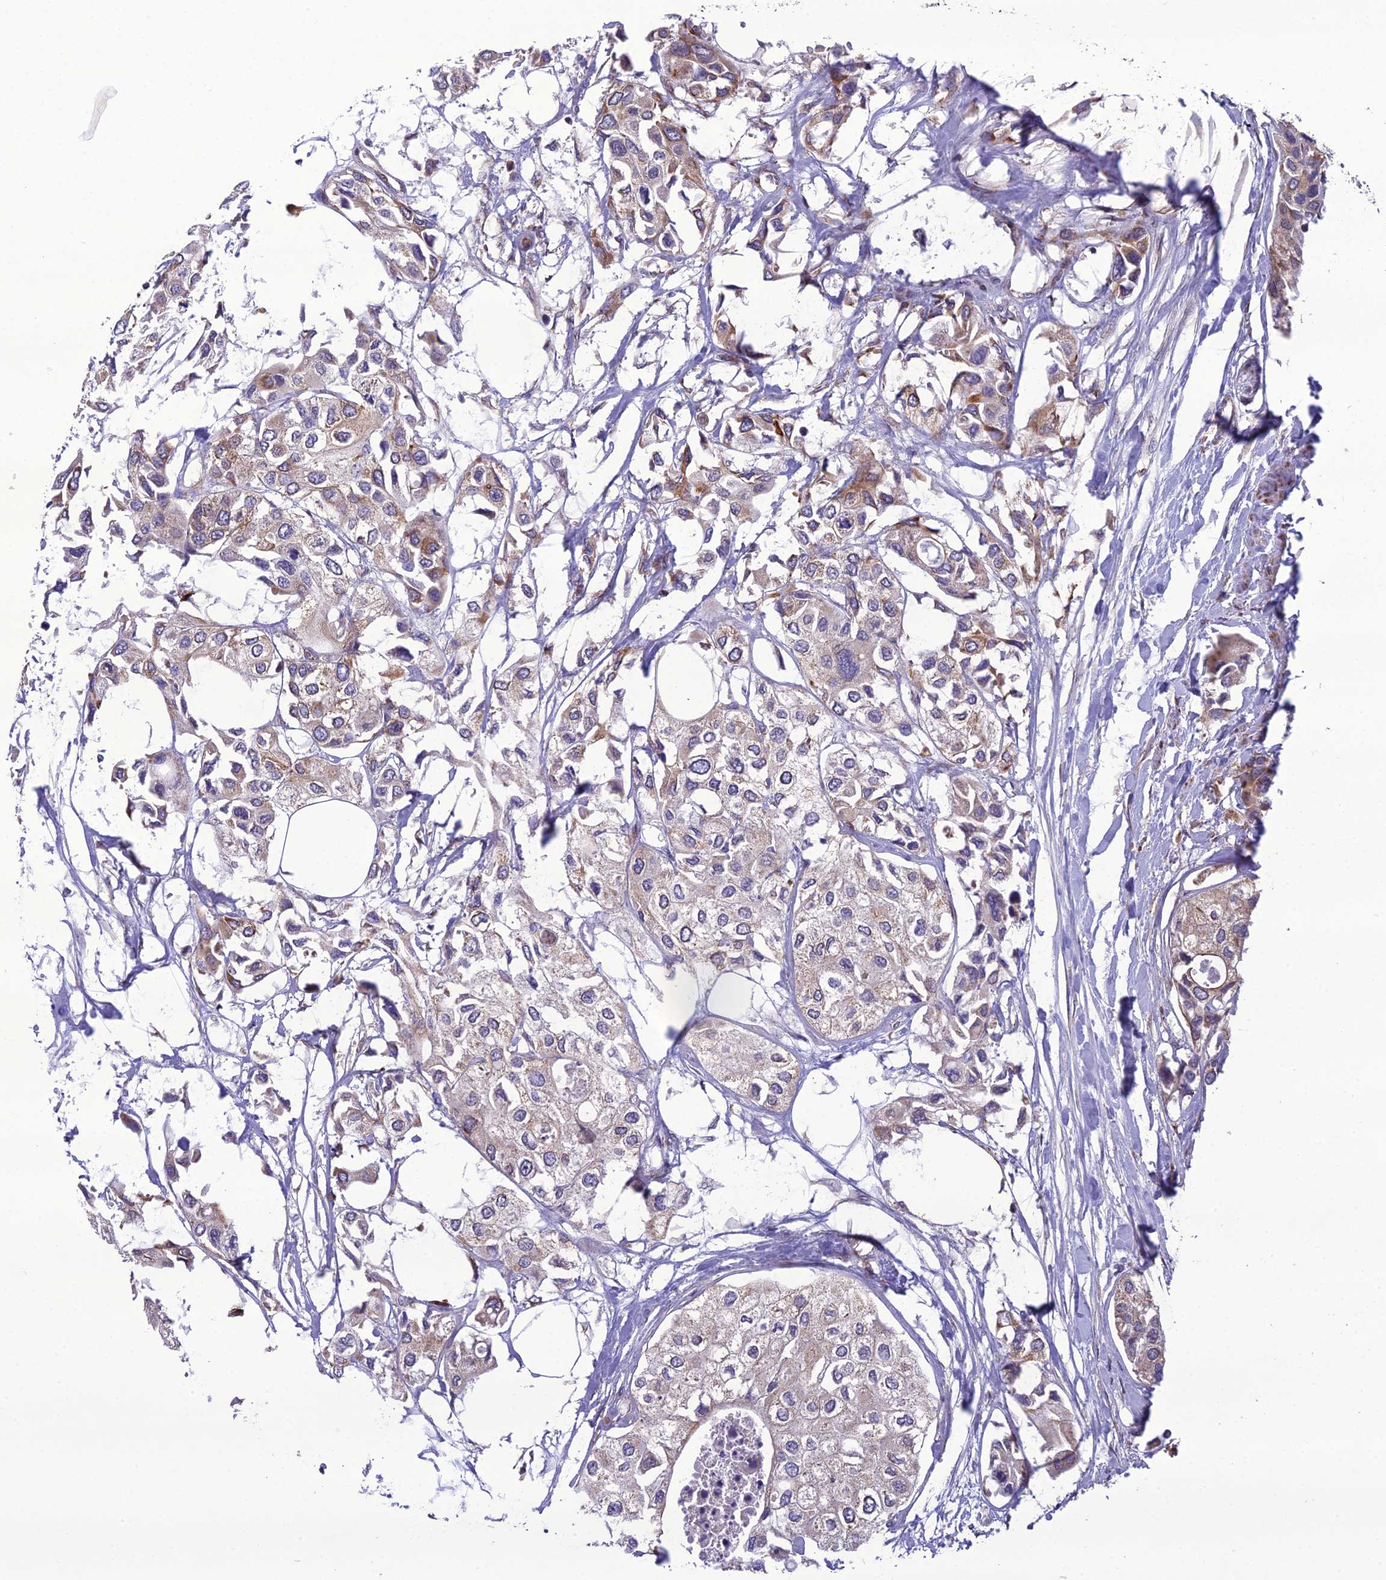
{"staining": {"intensity": "weak", "quantity": "25%-75%", "location": "cytoplasmic/membranous"}, "tissue": "urothelial cancer", "cell_type": "Tumor cells", "image_type": "cancer", "snomed": [{"axis": "morphology", "description": "Urothelial carcinoma, High grade"}, {"axis": "topography", "description": "Urinary bladder"}], "caption": "High-grade urothelial carcinoma stained for a protein (brown) demonstrates weak cytoplasmic/membranous positive expression in approximately 25%-75% of tumor cells.", "gene": "NODAL", "patient": {"sex": "male", "age": 64}}